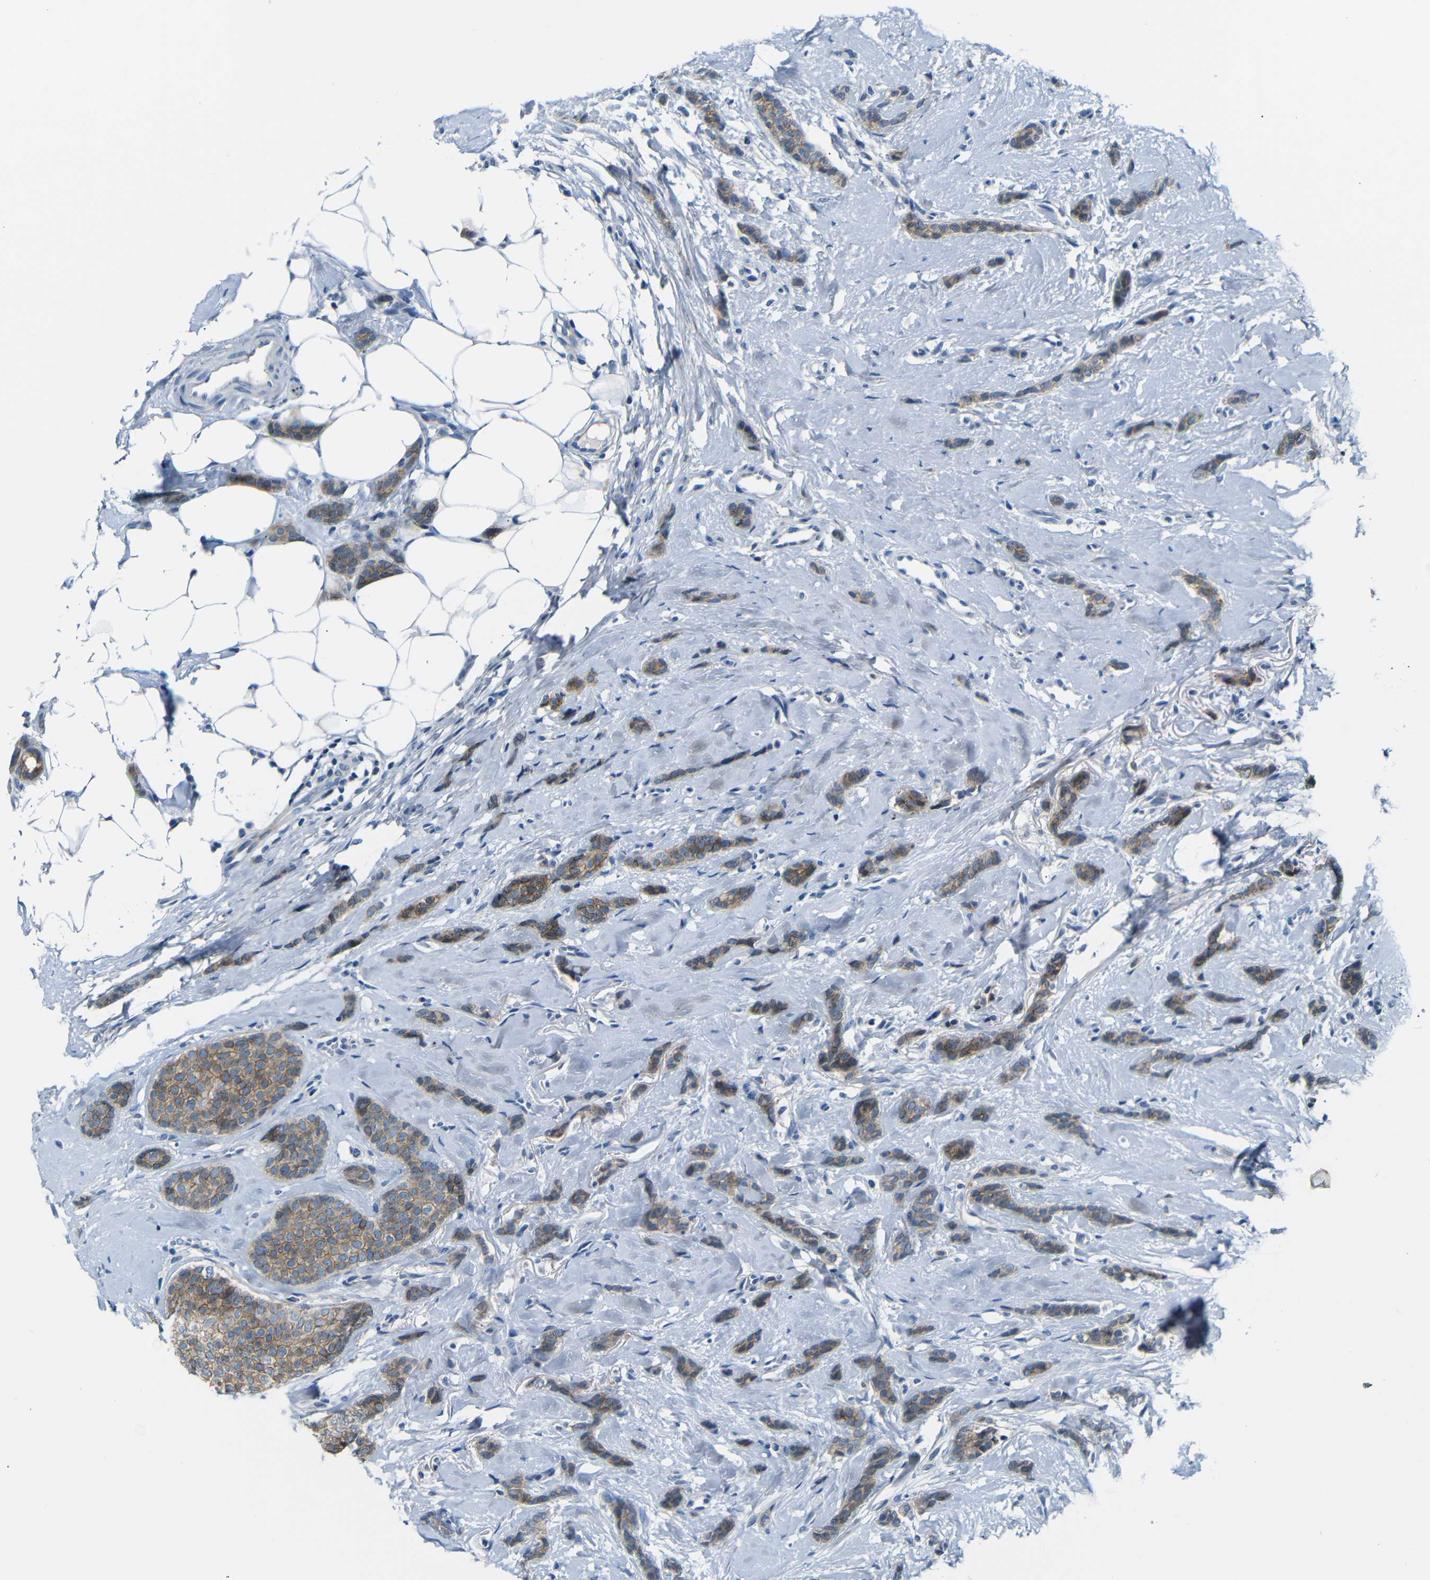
{"staining": {"intensity": "moderate", "quantity": ">75%", "location": "cytoplasmic/membranous"}, "tissue": "breast cancer", "cell_type": "Tumor cells", "image_type": "cancer", "snomed": [{"axis": "morphology", "description": "Lobular carcinoma"}, {"axis": "topography", "description": "Skin"}, {"axis": "topography", "description": "Breast"}], "caption": "Protein expression analysis of human breast lobular carcinoma reveals moderate cytoplasmic/membranous expression in approximately >75% of tumor cells. The protein is shown in brown color, while the nuclei are stained blue.", "gene": "ANK3", "patient": {"sex": "female", "age": 46}}